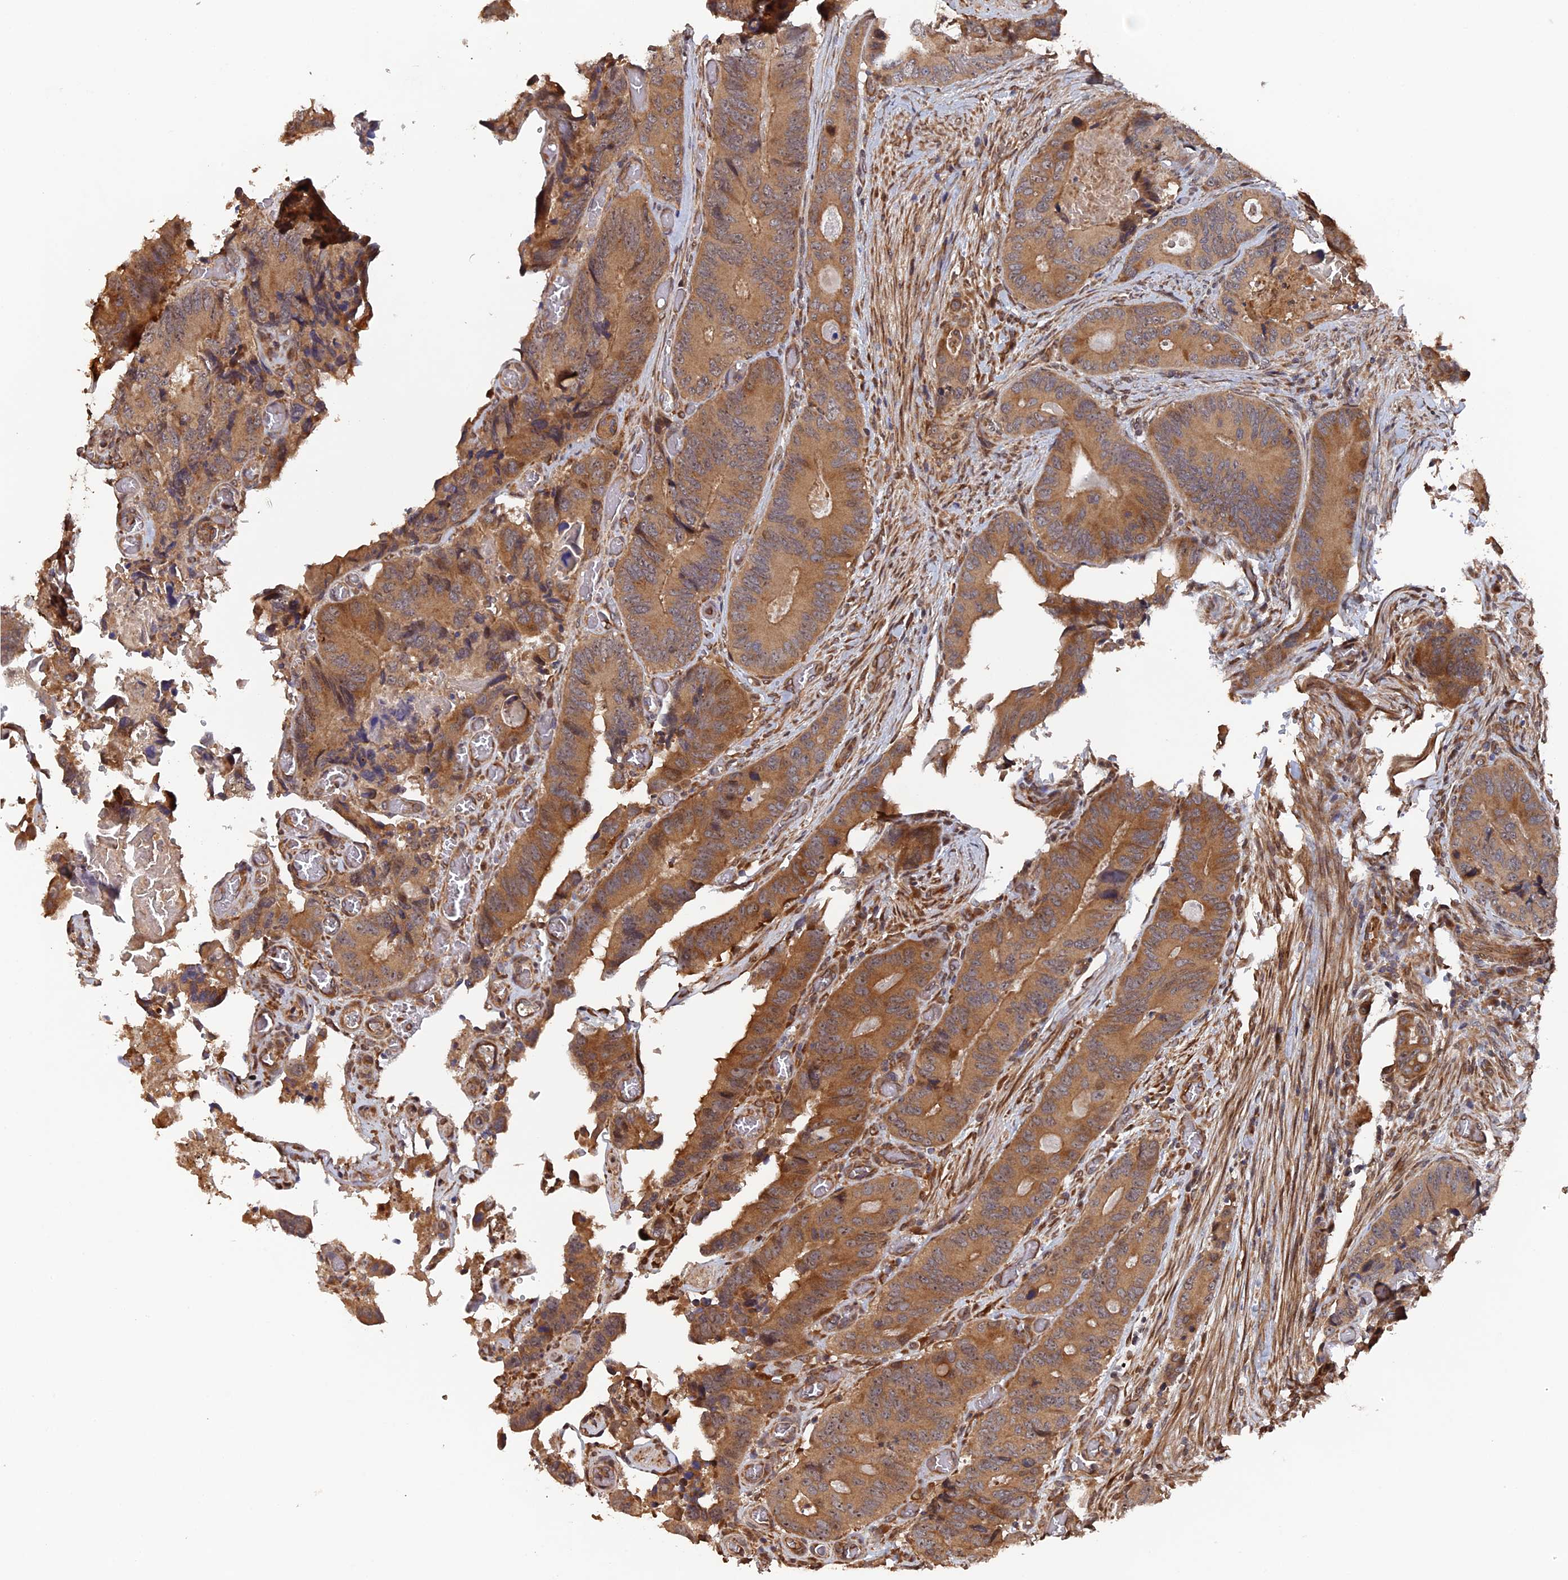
{"staining": {"intensity": "moderate", "quantity": ">75%", "location": "cytoplasmic/membranous"}, "tissue": "colorectal cancer", "cell_type": "Tumor cells", "image_type": "cancer", "snomed": [{"axis": "morphology", "description": "Adenocarcinoma, NOS"}, {"axis": "topography", "description": "Colon"}], "caption": "Protein expression analysis of adenocarcinoma (colorectal) displays moderate cytoplasmic/membranous staining in approximately >75% of tumor cells.", "gene": "VPS37C", "patient": {"sex": "male", "age": 84}}